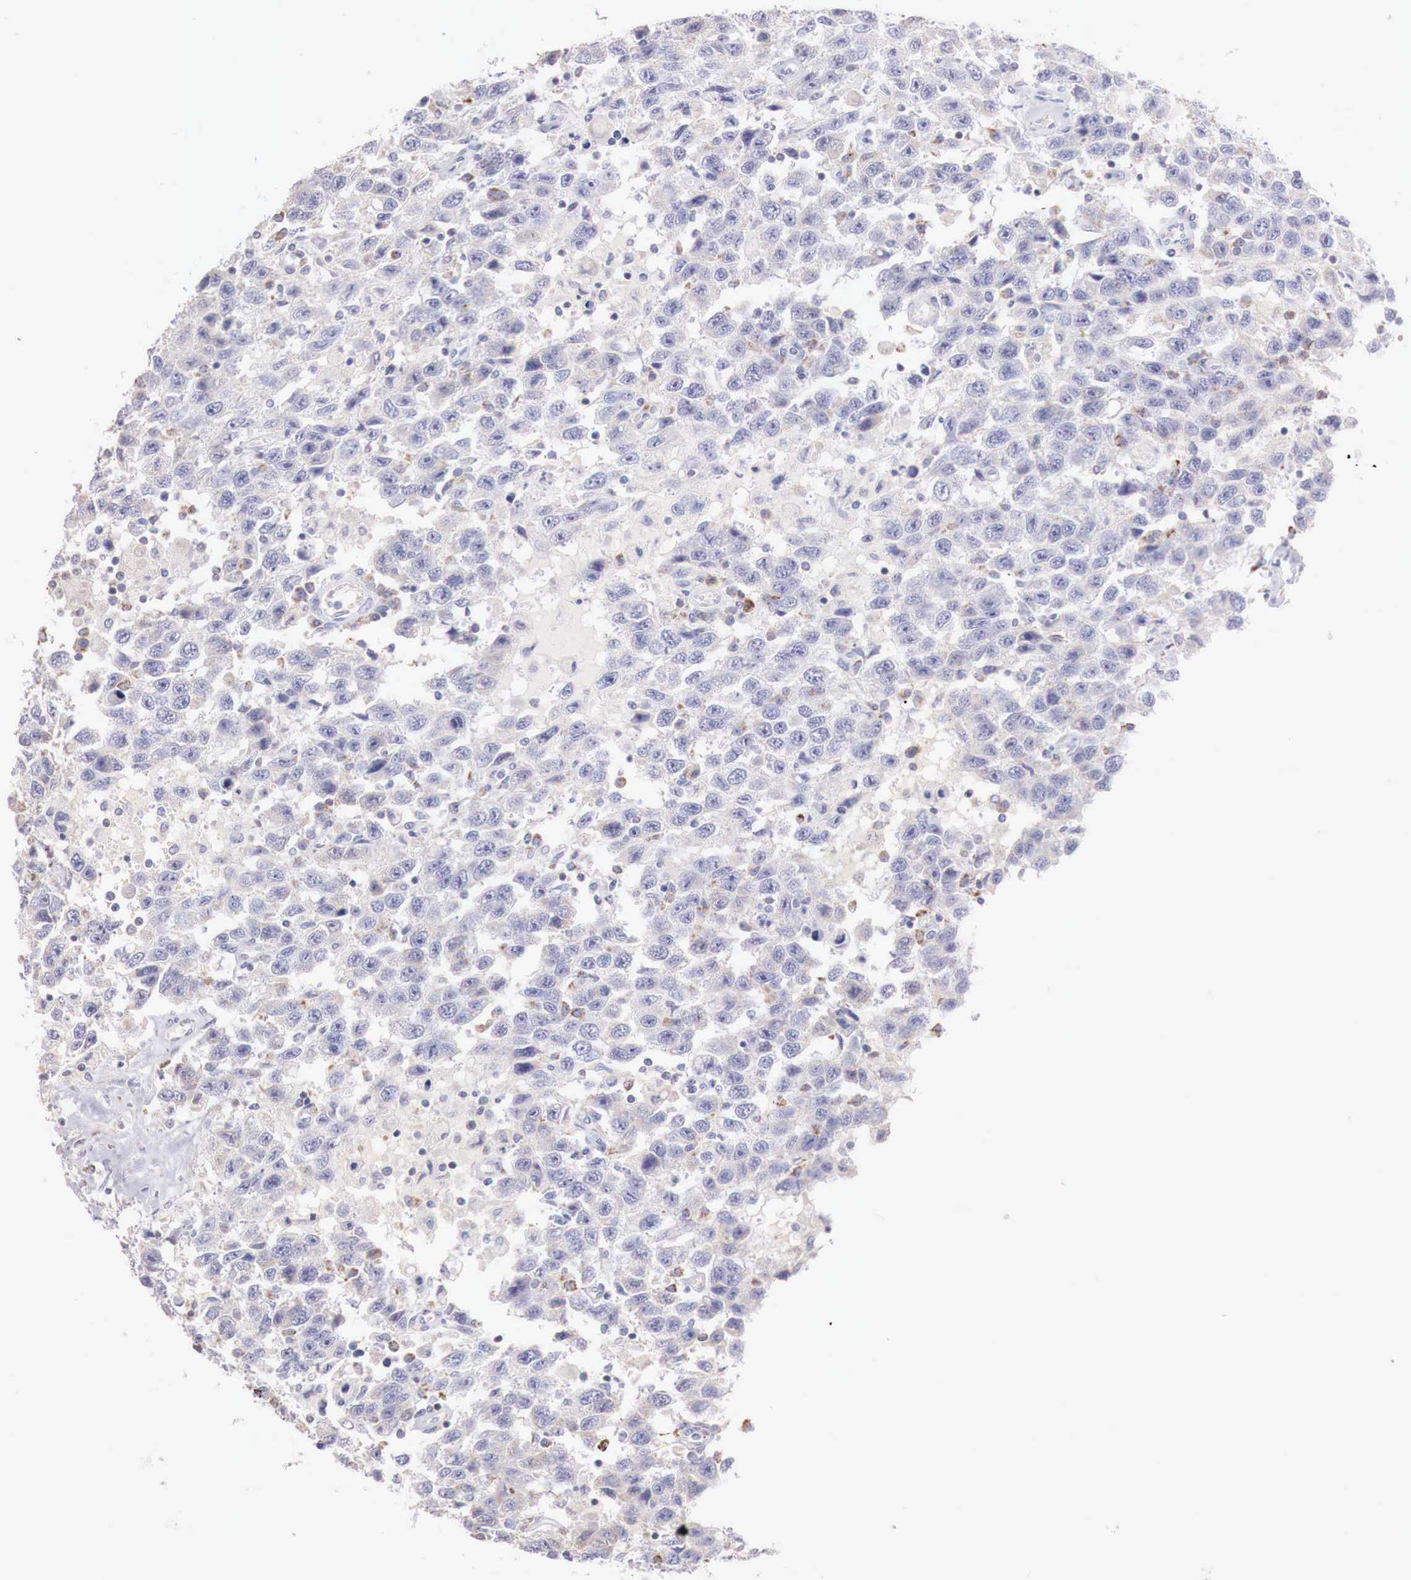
{"staining": {"intensity": "negative", "quantity": "none", "location": "none"}, "tissue": "testis cancer", "cell_type": "Tumor cells", "image_type": "cancer", "snomed": [{"axis": "morphology", "description": "Seminoma, NOS"}, {"axis": "topography", "description": "Testis"}], "caption": "High power microscopy micrograph of an immunohistochemistry (IHC) micrograph of testis cancer (seminoma), revealing no significant expression in tumor cells. Nuclei are stained in blue.", "gene": "IDH3G", "patient": {"sex": "male", "age": 41}}